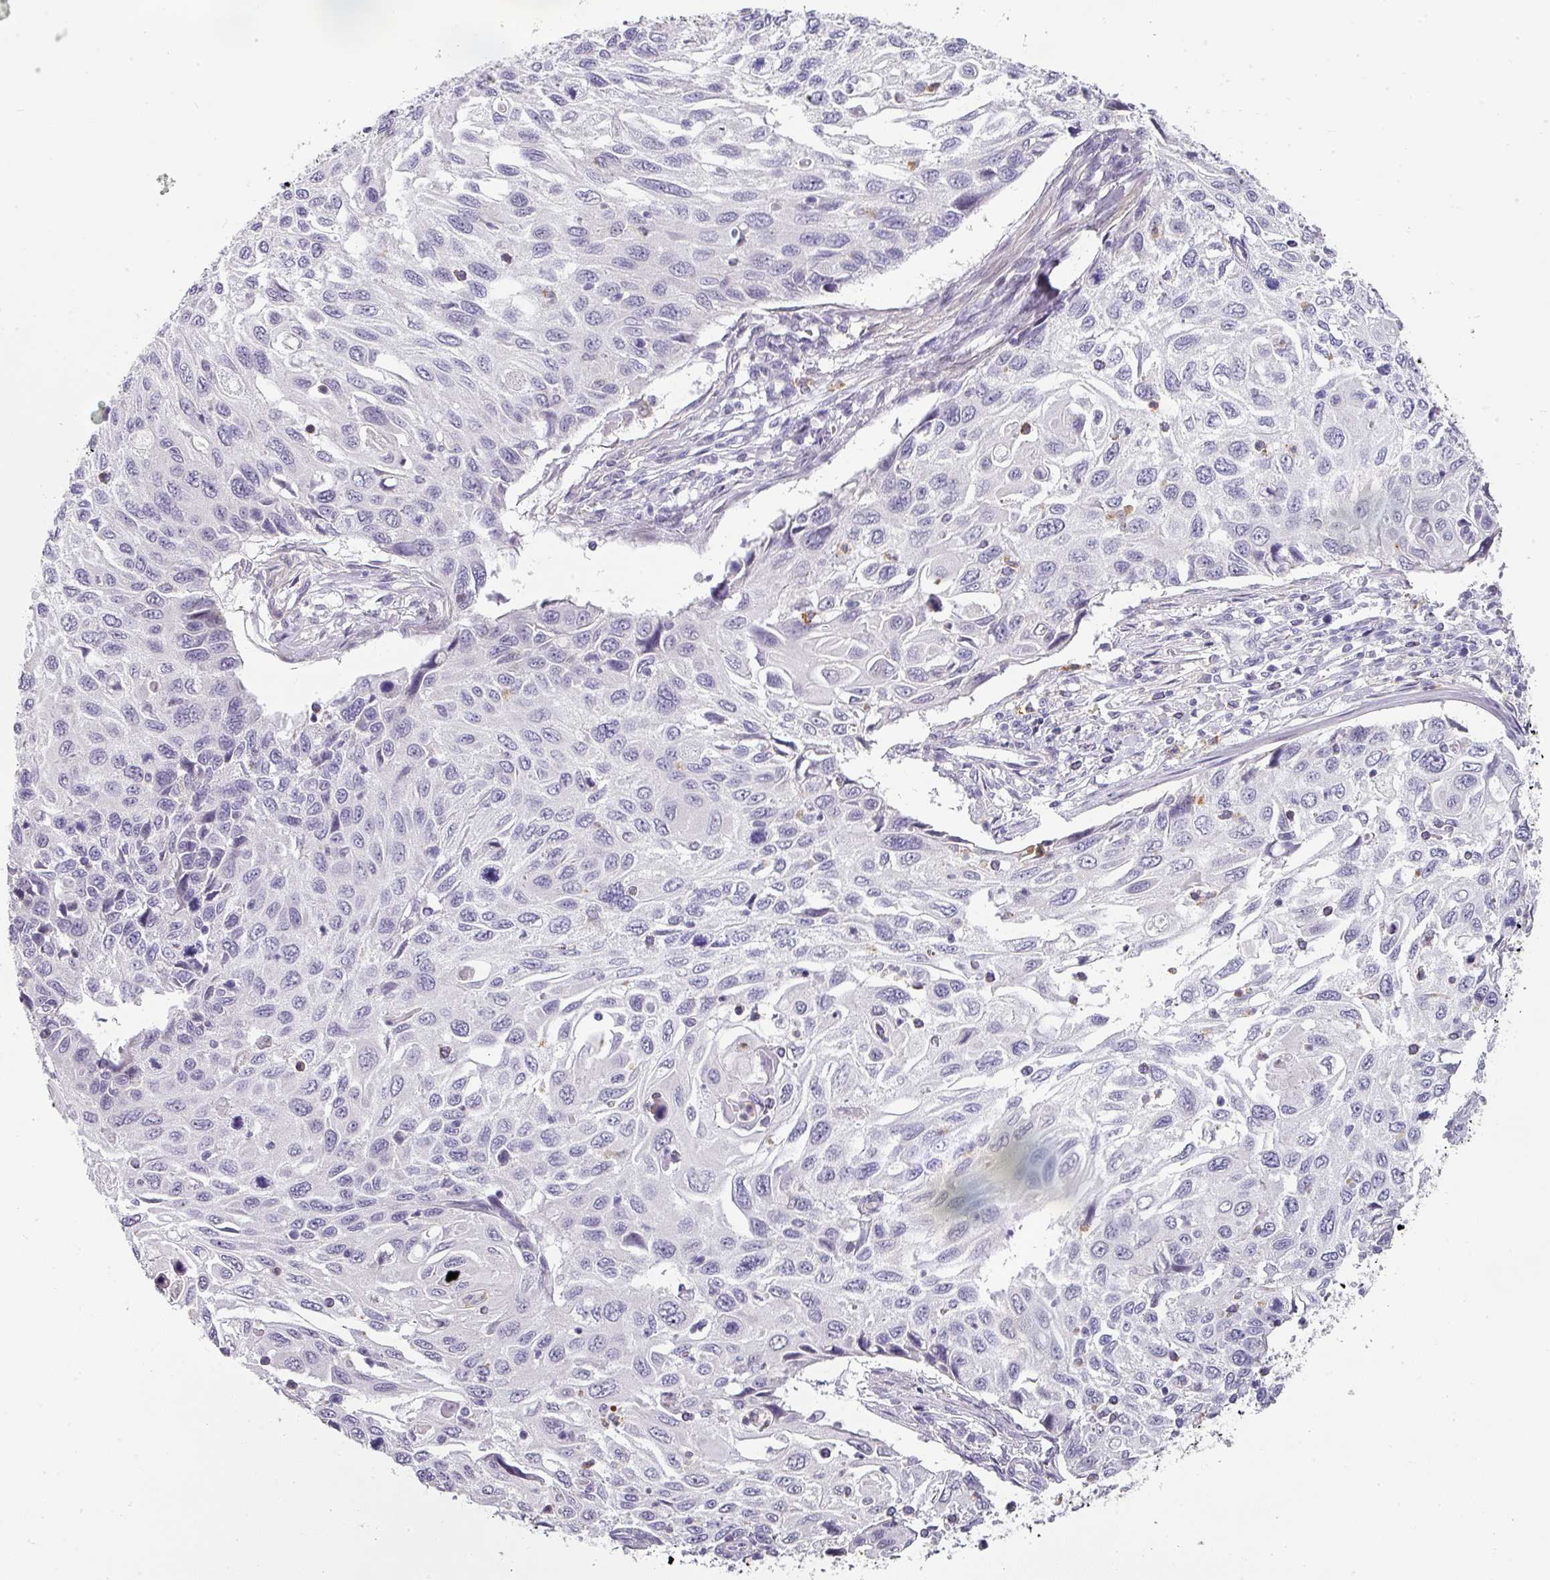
{"staining": {"intensity": "negative", "quantity": "none", "location": "none"}, "tissue": "cervical cancer", "cell_type": "Tumor cells", "image_type": "cancer", "snomed": [{"axis": "morphology", "description": "Squamous cell carcinoma, NOS"}, {"axis": "topography", "description": "Cervix"}], "caption": "There is no significant expression in tumor cells of cervical cancer (squamous cell carcinoma).", "gene": "BTLA", "patient": {"sex": "female", "age": 70}}